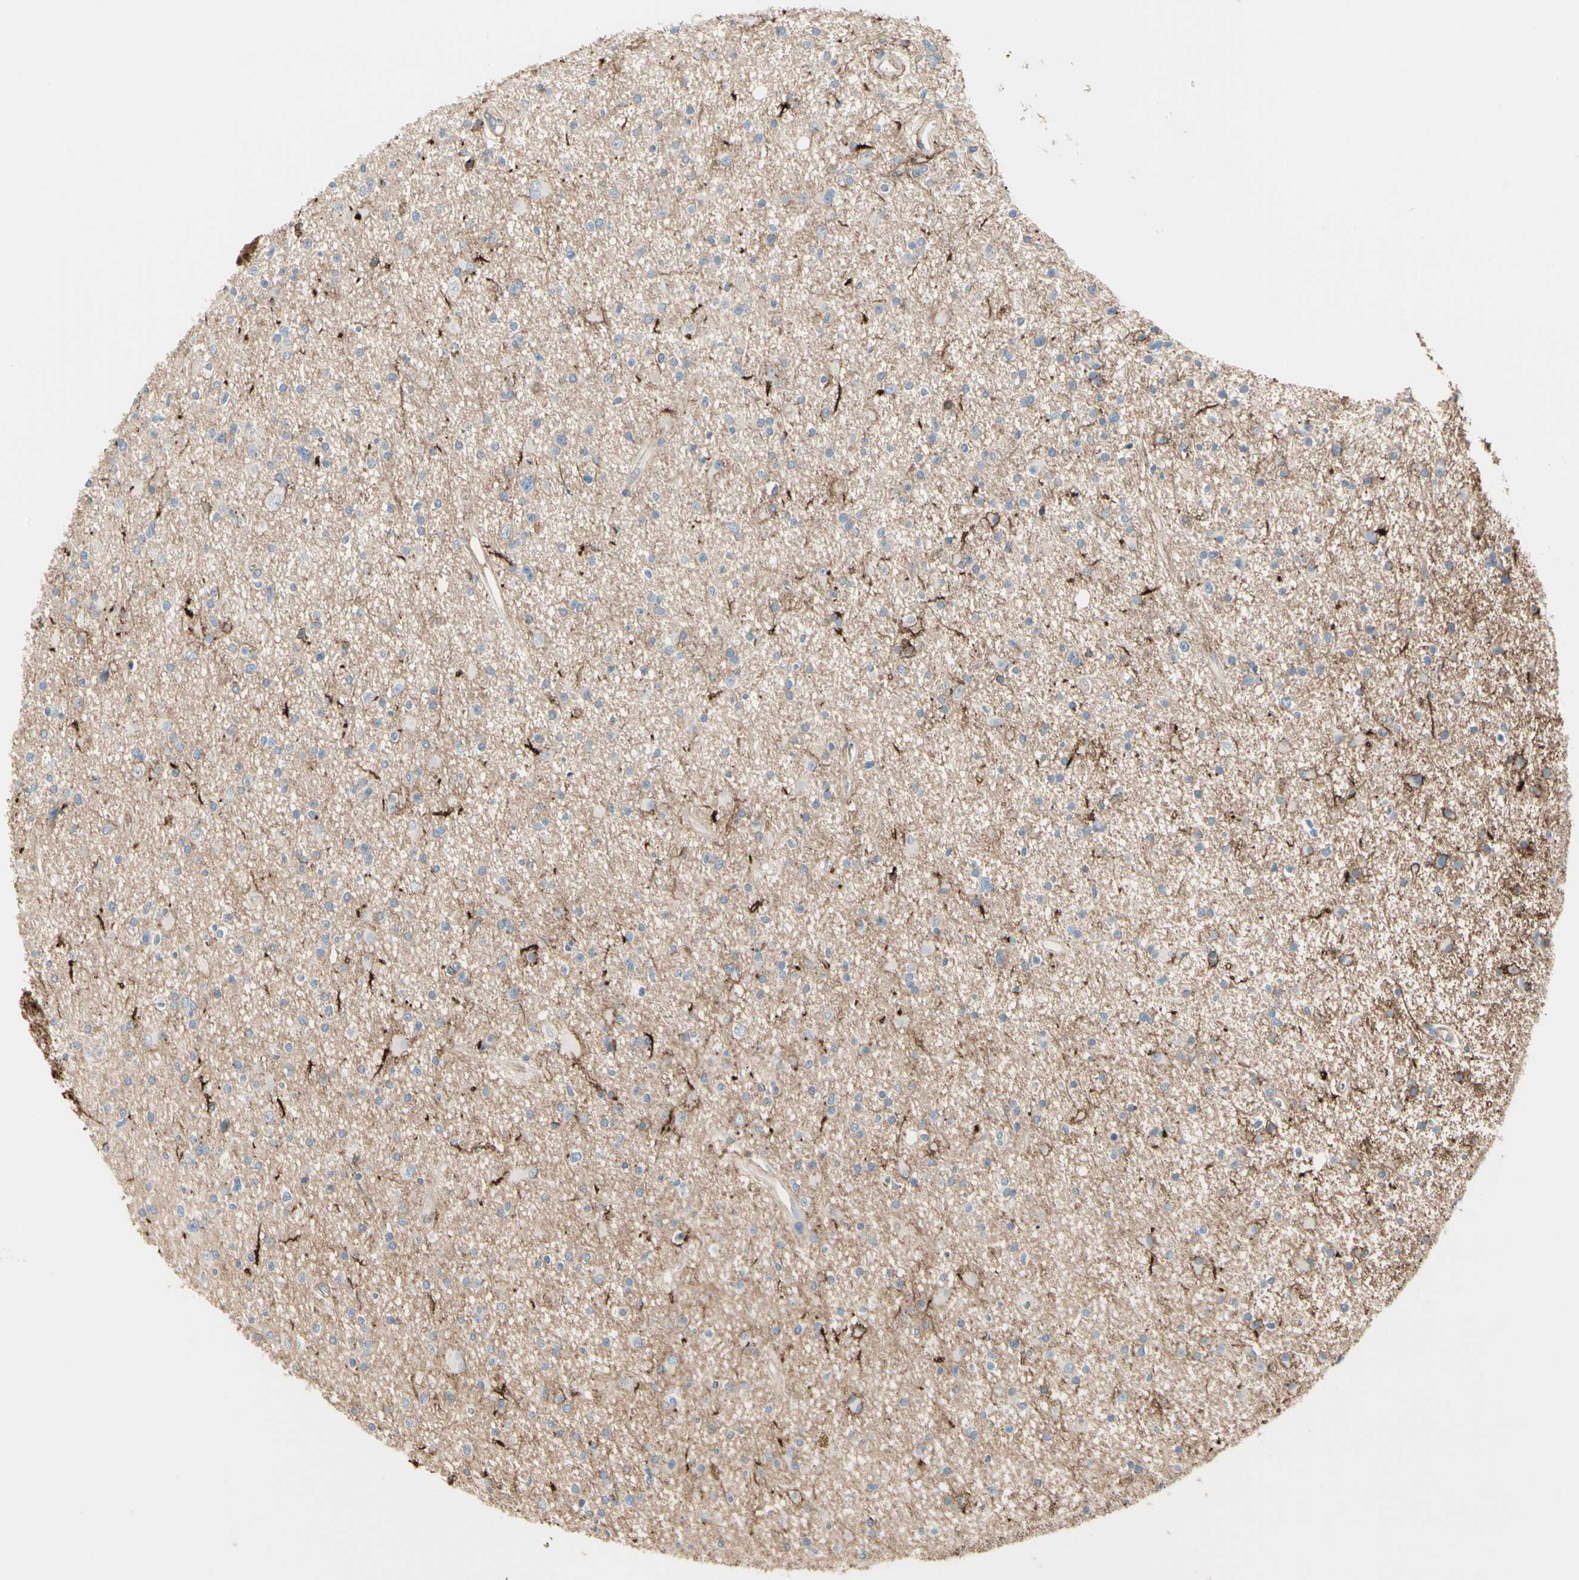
{"staining": {"intensity": "strong", "quantity": "<25%", "location": "cytoplasmic/membranous"}, "tissue": "glioma", "cell_type": "Tumor cells", "image_type": "cancer", "snomed": [{"axis": "morphology", "description": "Glioma, malignant, High grade"}, {"axis": "topography", "description": "Brain"}], "caption": "Tumor cells show medium levels of strong cytoplasmic/membranous staining in about <25% of cells in human malignant glioma (high-grade).", "gene": "CLEC2B", "patient": {"sex": "male", "age": 33}}